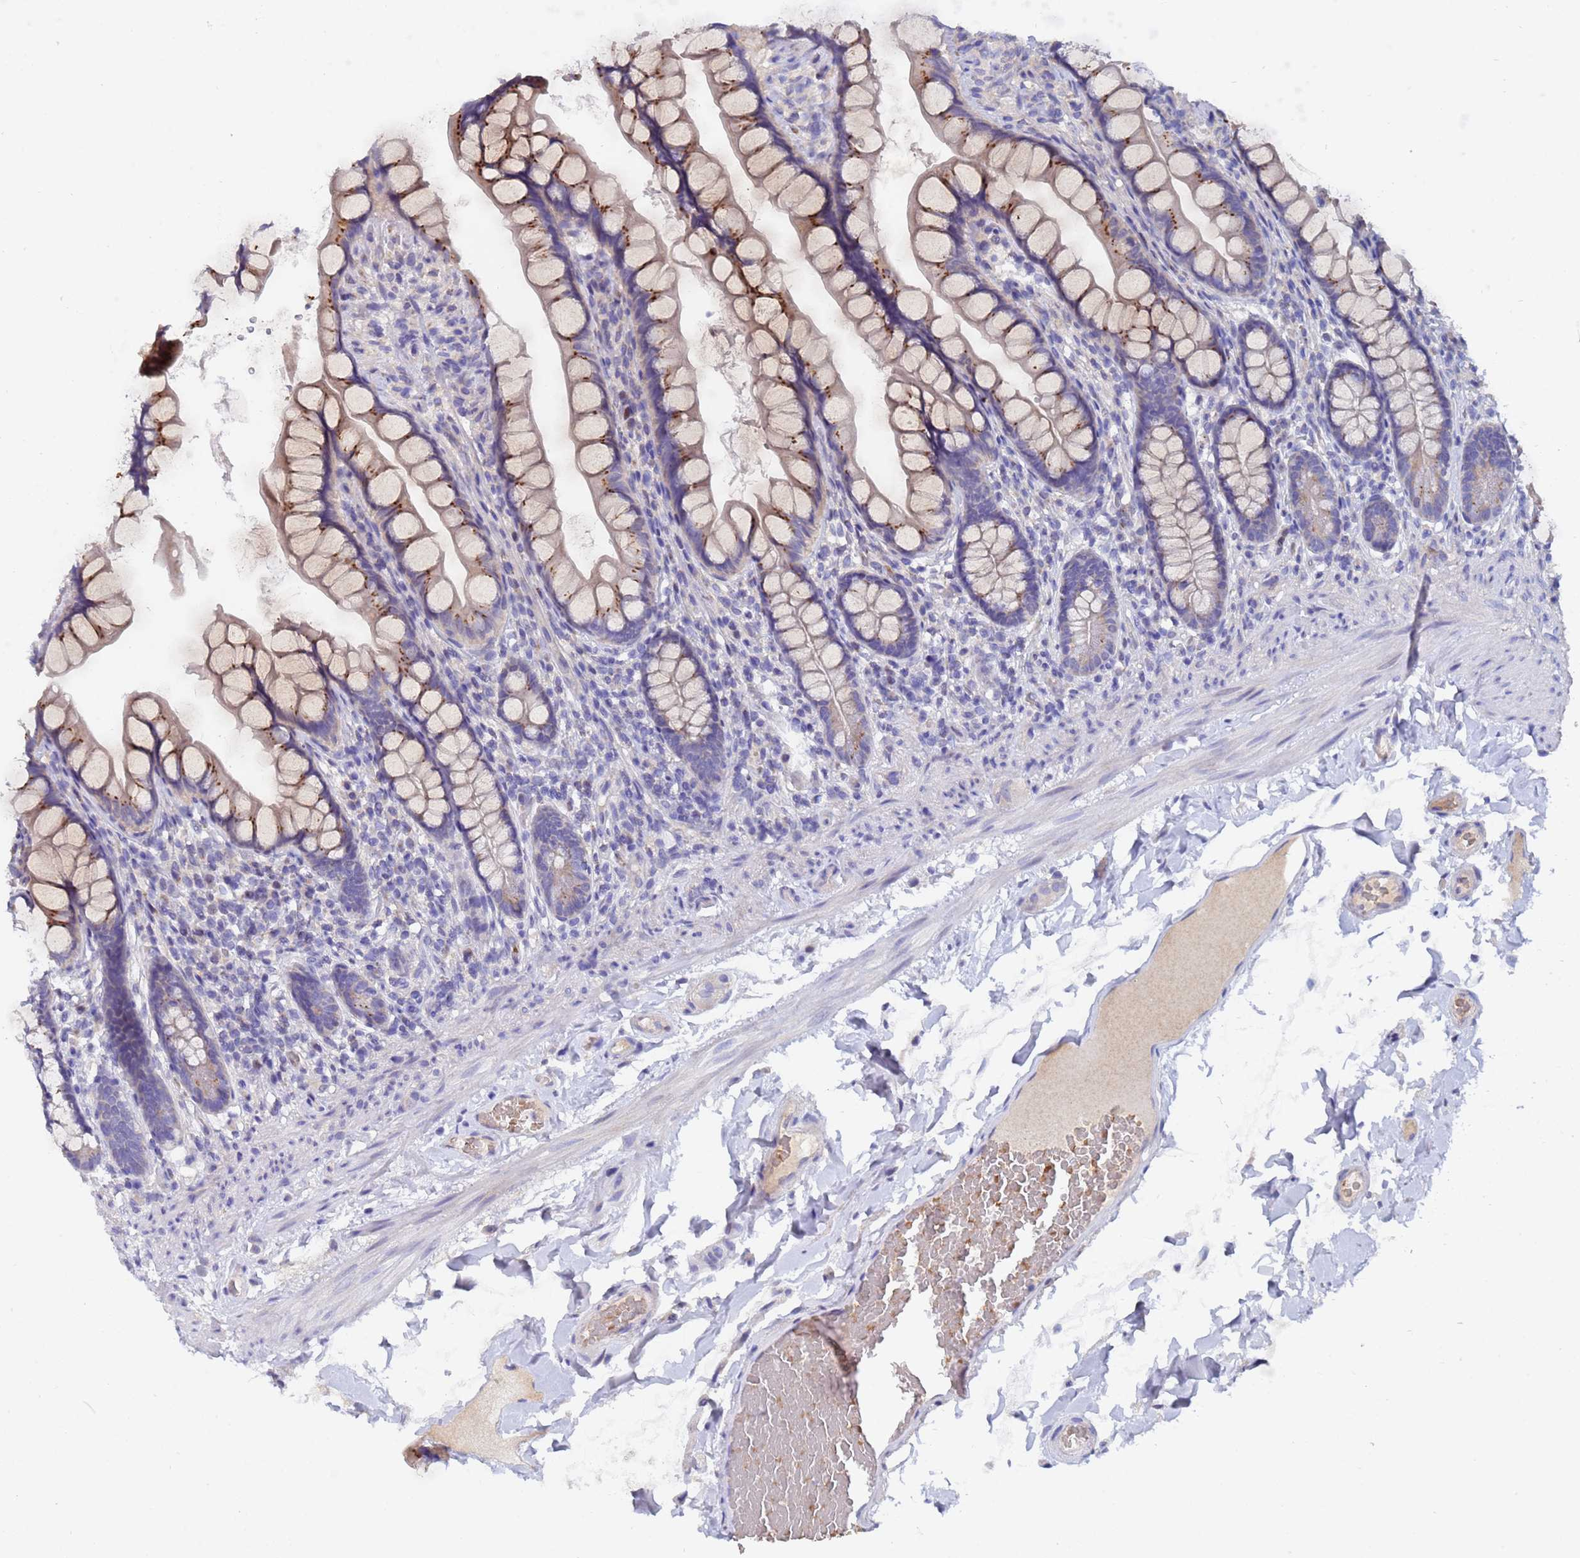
{"staining": {"intensity": "moderate", "quantity": "25%-75%", "location": "cytoplasmic/membranous"}, "tissue": "small intestine", "cell_type": "Glandular cells", "image_type": "normal", "snomed": [{"axis": "morphology", "description": "Normal tissue, NOS"}, {"axis": "topography", "description": "Small intestine"}], "caption": "An image showing moderate cytoplasmic/membranous expression in approximately 25%-75% of glandular cells in unremarkable small intestine, as visualized by brown immunohistochemical staining.", "gene": "IHO1", "patient": {"sex": "male", "age": 70}}